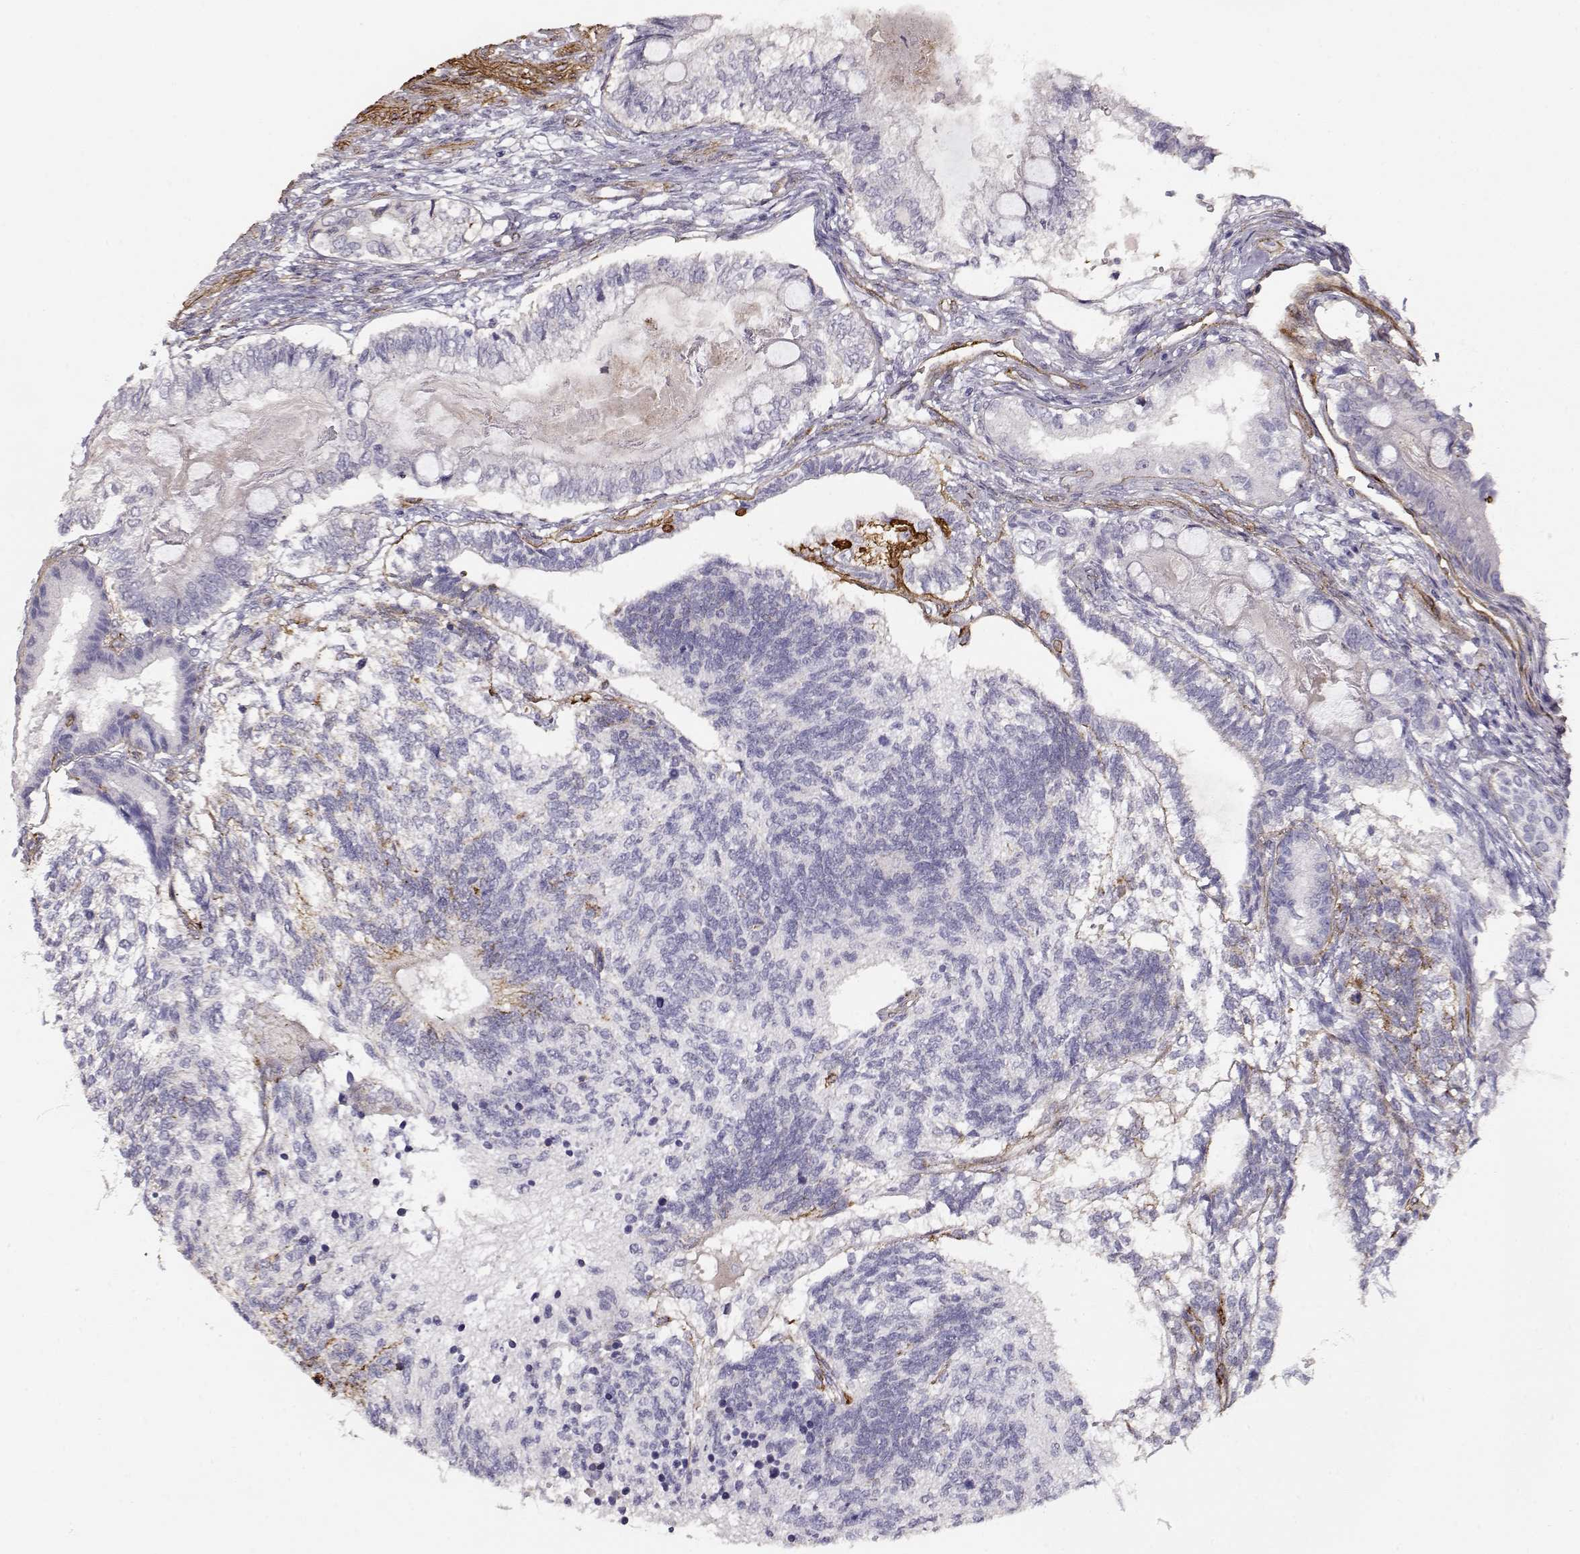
{"staining": {"intensity": "negative", "quantity": "none", "location": "none"}, "tissue": "testis cancer", "cell_type": "Tumor cells", "image_type": "cancer", "snomed": [{"axis": "morphology", "description": "Seminoma, NOS"}, {"axis": "morphology", "description": "Carcinoma, Embryonal, NOS"}, {"axis": "topography", "description": "Testis"}], "caption": "DAB (3,3'-diaminobenzidine) immunohistochemical staining of human testis cancer (seminoma) shows no significant expression in tumor cells.", "gene": "LAMC1", "patient": {"sex": "male", "age": 41}}